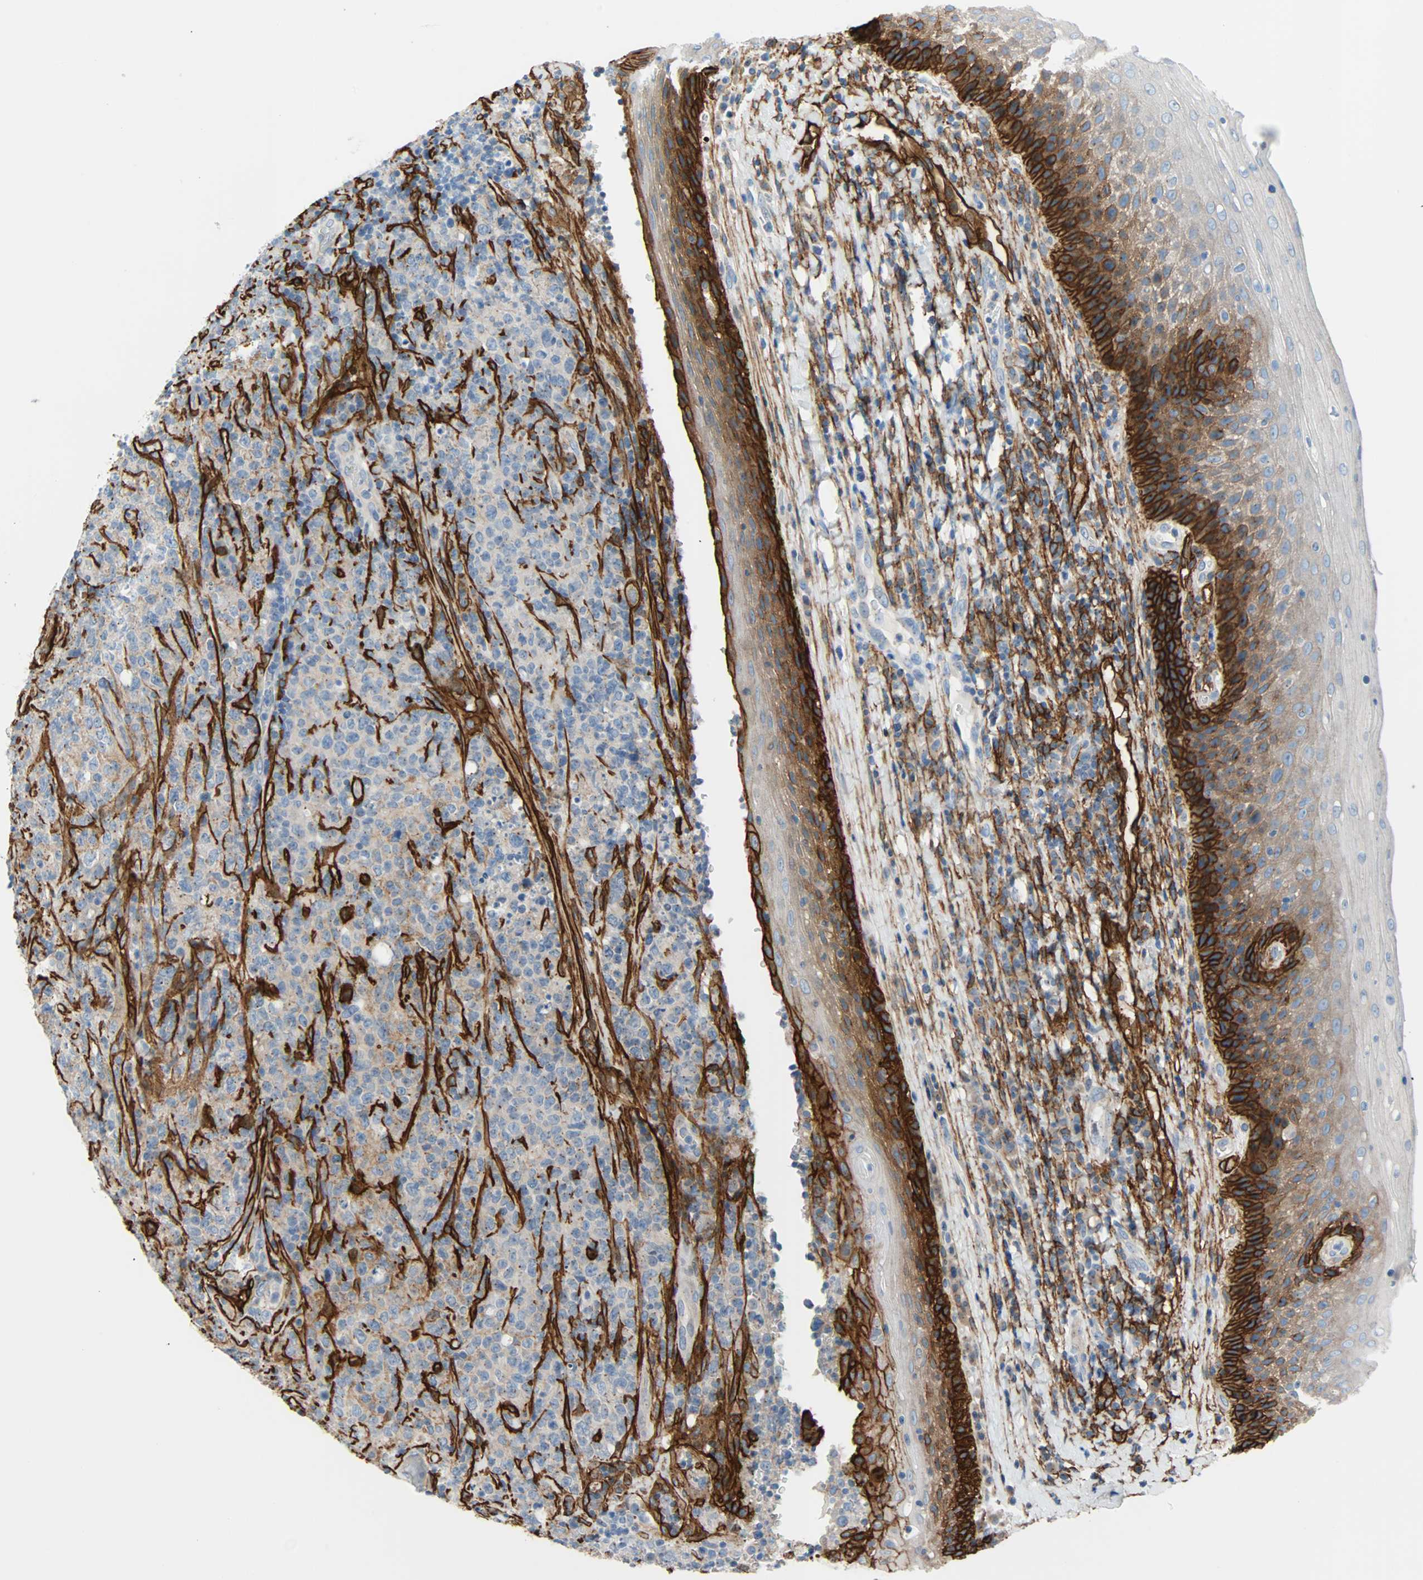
{"staining": {"intensity": "weak", "quantity": "<25%", "location": "cytoplasmic/membranous"}, "tissue": "lymphoma", "cell_type": "Tumor cells", "image_type": "cancer", "snomed": [{"axis": "morphology", "description": "Malignant lymphoma, non-Hodgkin's type, High grade"}, {"axis": "topography", "description": "Tonsil"}], "caption": "Immunohistochemical staining of human lymphoma demonstrates no significant positivity in tumor cells.", "gene": "PDPN", "patient": {"sex": "female", "age": 36}}